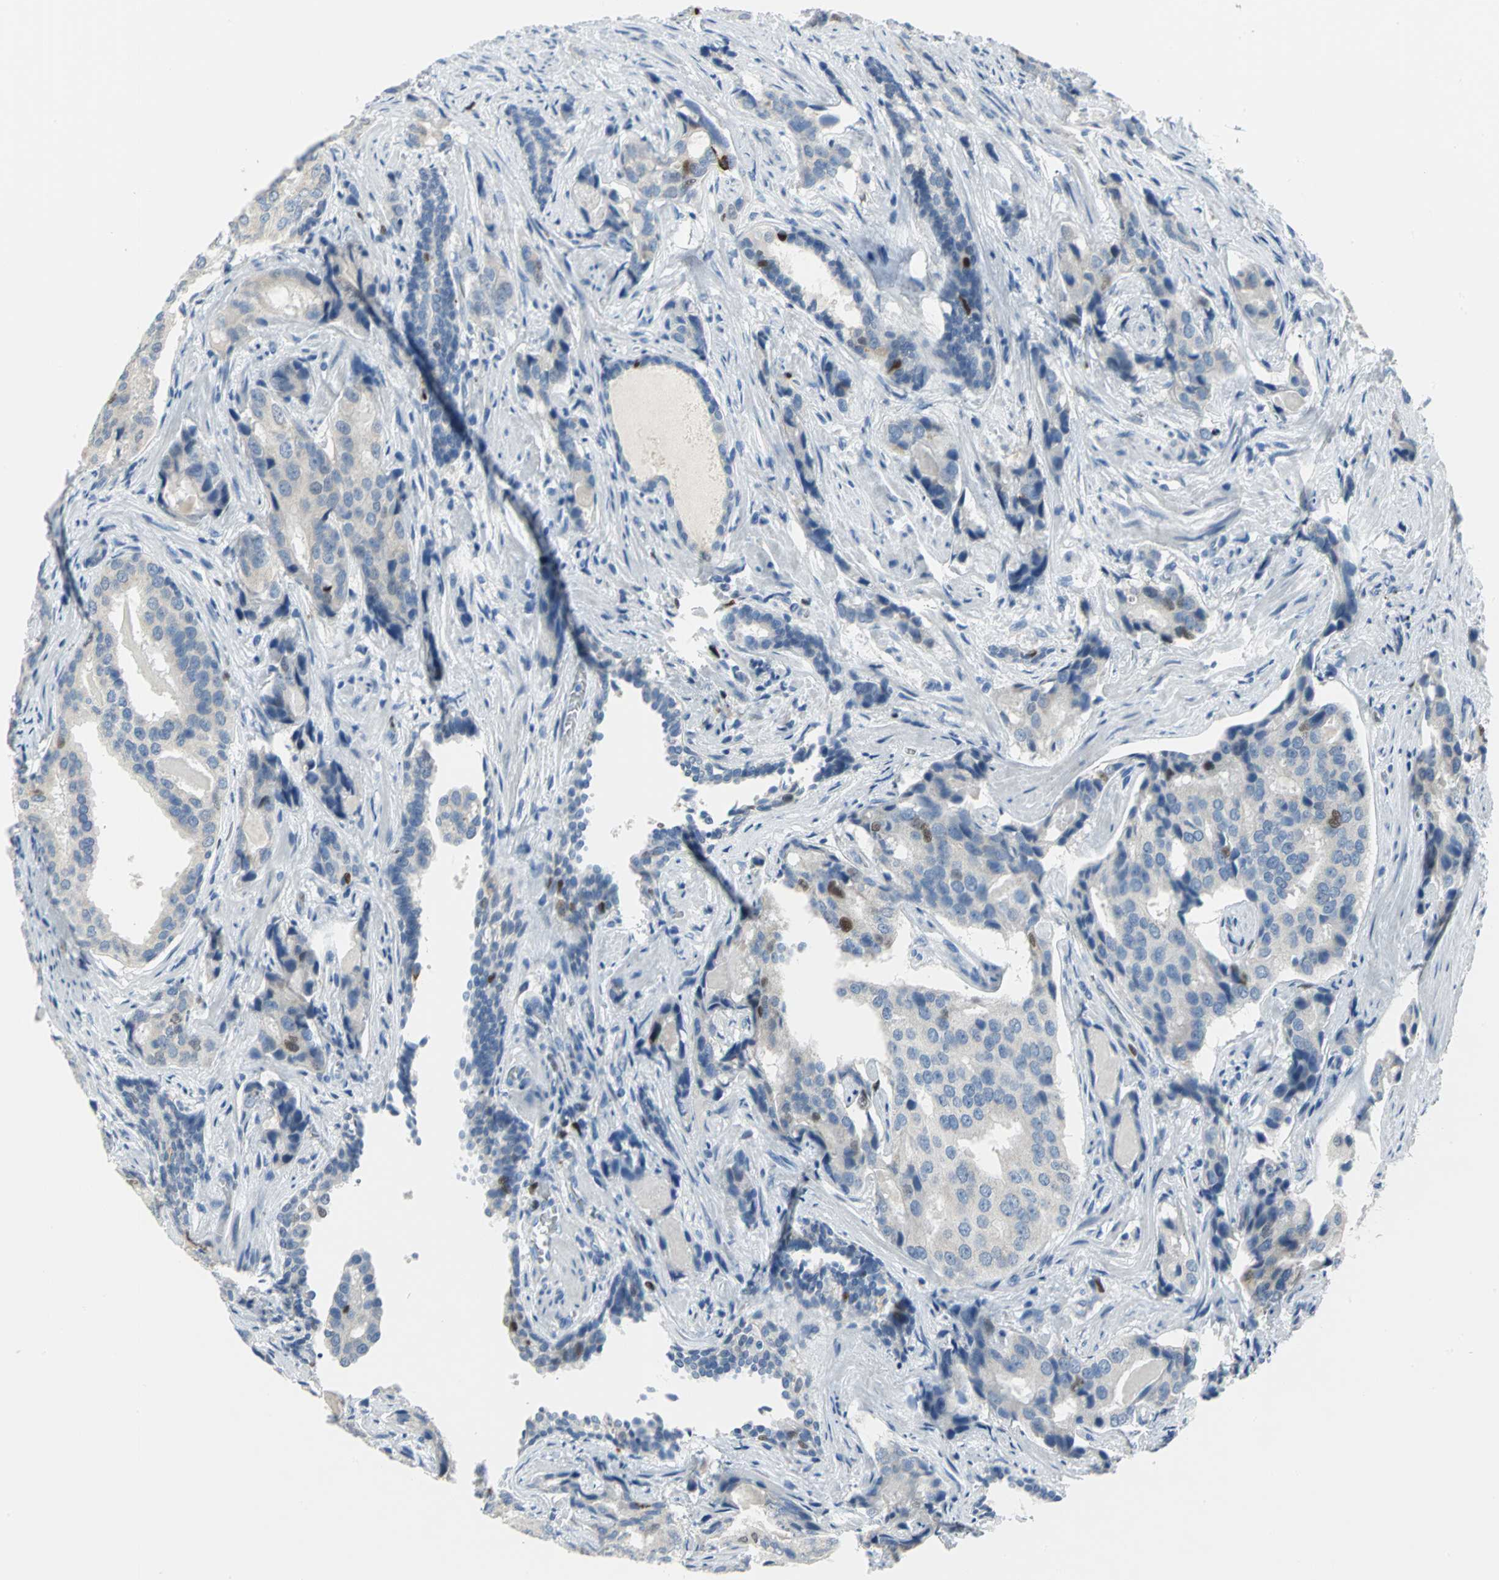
{"staining": {"intensity": "strong", "quantity": "<25%", "location": "nuclear"}, "tissue": "prostate cancer", "cell_type": "Tumor cells", "image_type": "cancer", "snomed": [{"axis": "morphology", "description": "Adenocarcinoma, High grade"}, {"axis": "topography", "description": "Prostate"}], "caption": "Immunohistochemistry (DAB) staining of prostate cancer (high-grade adenocarcinoma) reveals strong nuclear protein staining in about <25% of tumor cells.", "gene": "MCM4", "patient": {"sex": "male", "age": 58}}